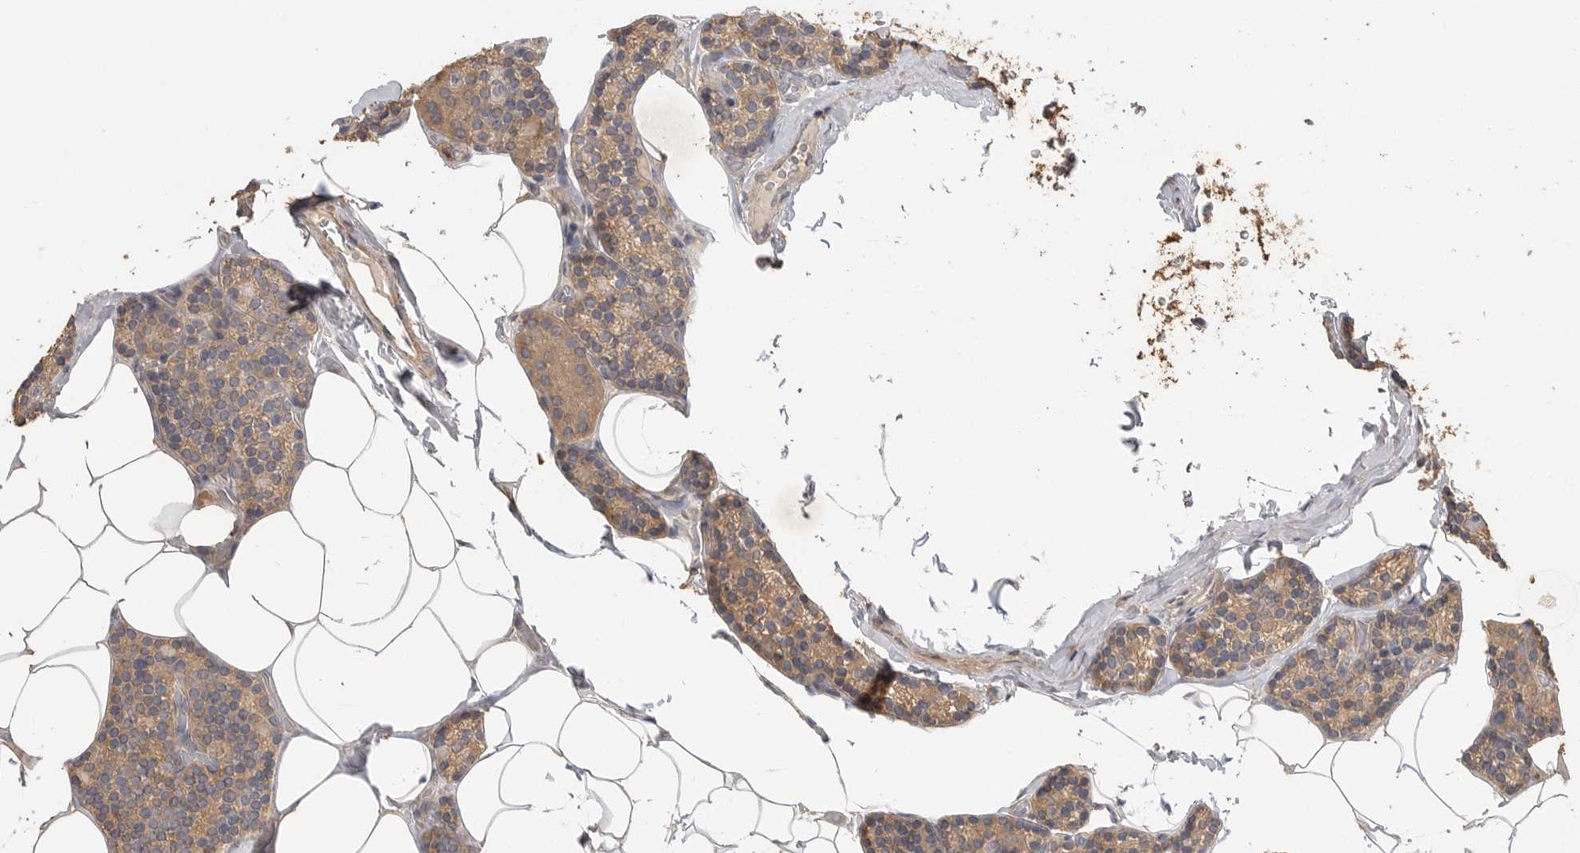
{"staining": {"intensity": "moderate", "quantity": ">75%", "location": "cytoplasmic/membranous"}, "tissue": "parathyroid gland", "cell_type": "Glandular cells", "image_type": "normal", "snomed": [{"axis": "morphology", "description": "Normal tissue, NOS"}, {"axis": "topography", "description": "Parathyroid gland"}], "caption": "This is a histology image of immunohistochemistry (IHC) staining of unremarkable parathyroid gland, which shows moderate positivity in the cytoplasmic/membranous of glandular cells.", "gene": "MAP2K1", "patient": {"sex": "male", "age": 52}}